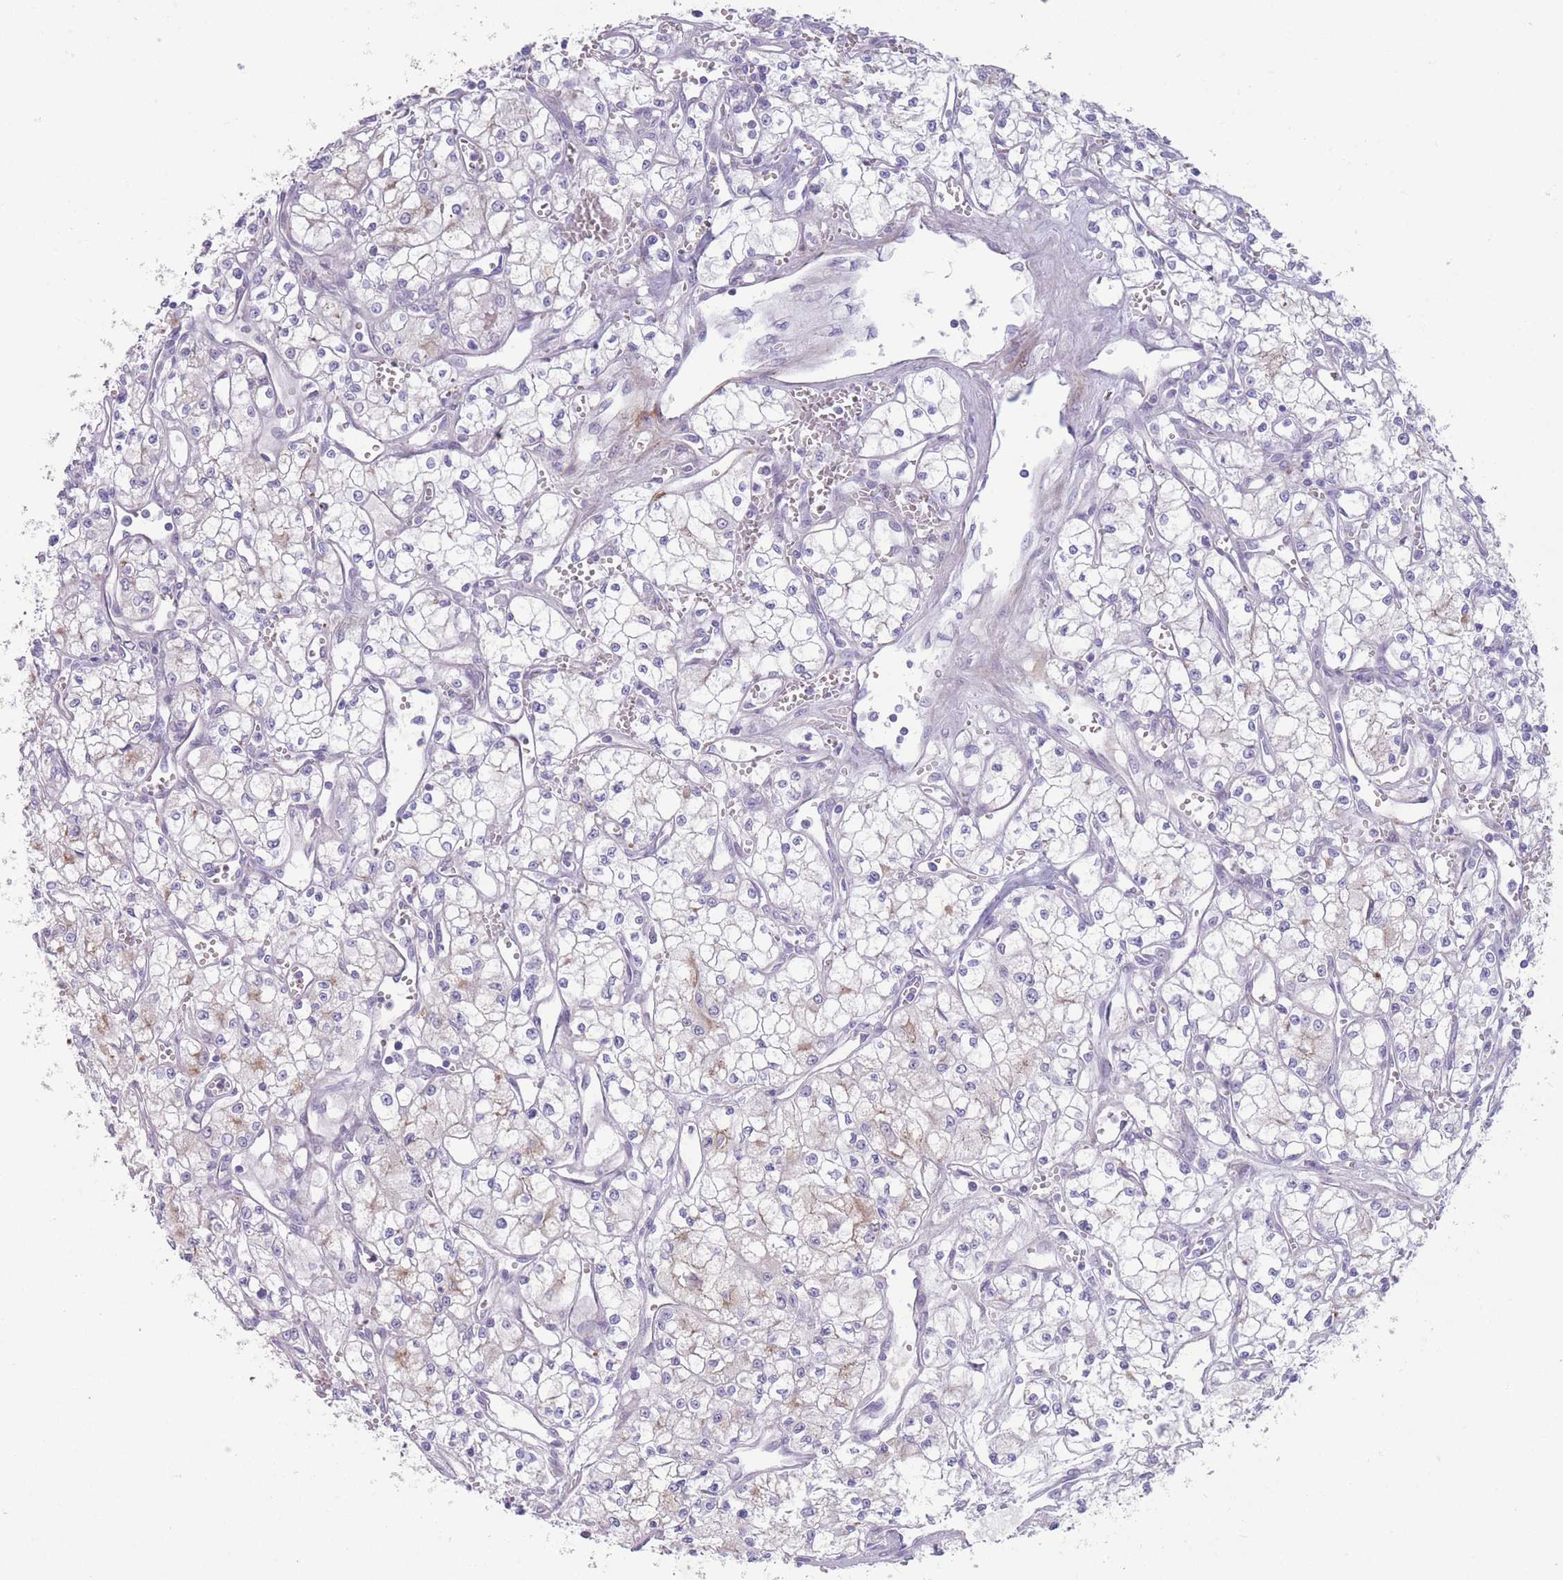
{"staining": {"intensity": "negative", "quantity": "none", "location": "none"}, "tissue": "renal cancer", "cell_type": "Tumor cells", "image_type": "cancer", "snomed": [{"axis": "morphology", "description": "Adenocarcinoma, NOS"}, {"axis": "topography", "description": "Kidney"}], "caption": "Photomicrograph shows no significant protein staining in tumor cells of renal cancer.", "gene": "PAIP2B", "patient": {"sex": "male", "age": 59}}